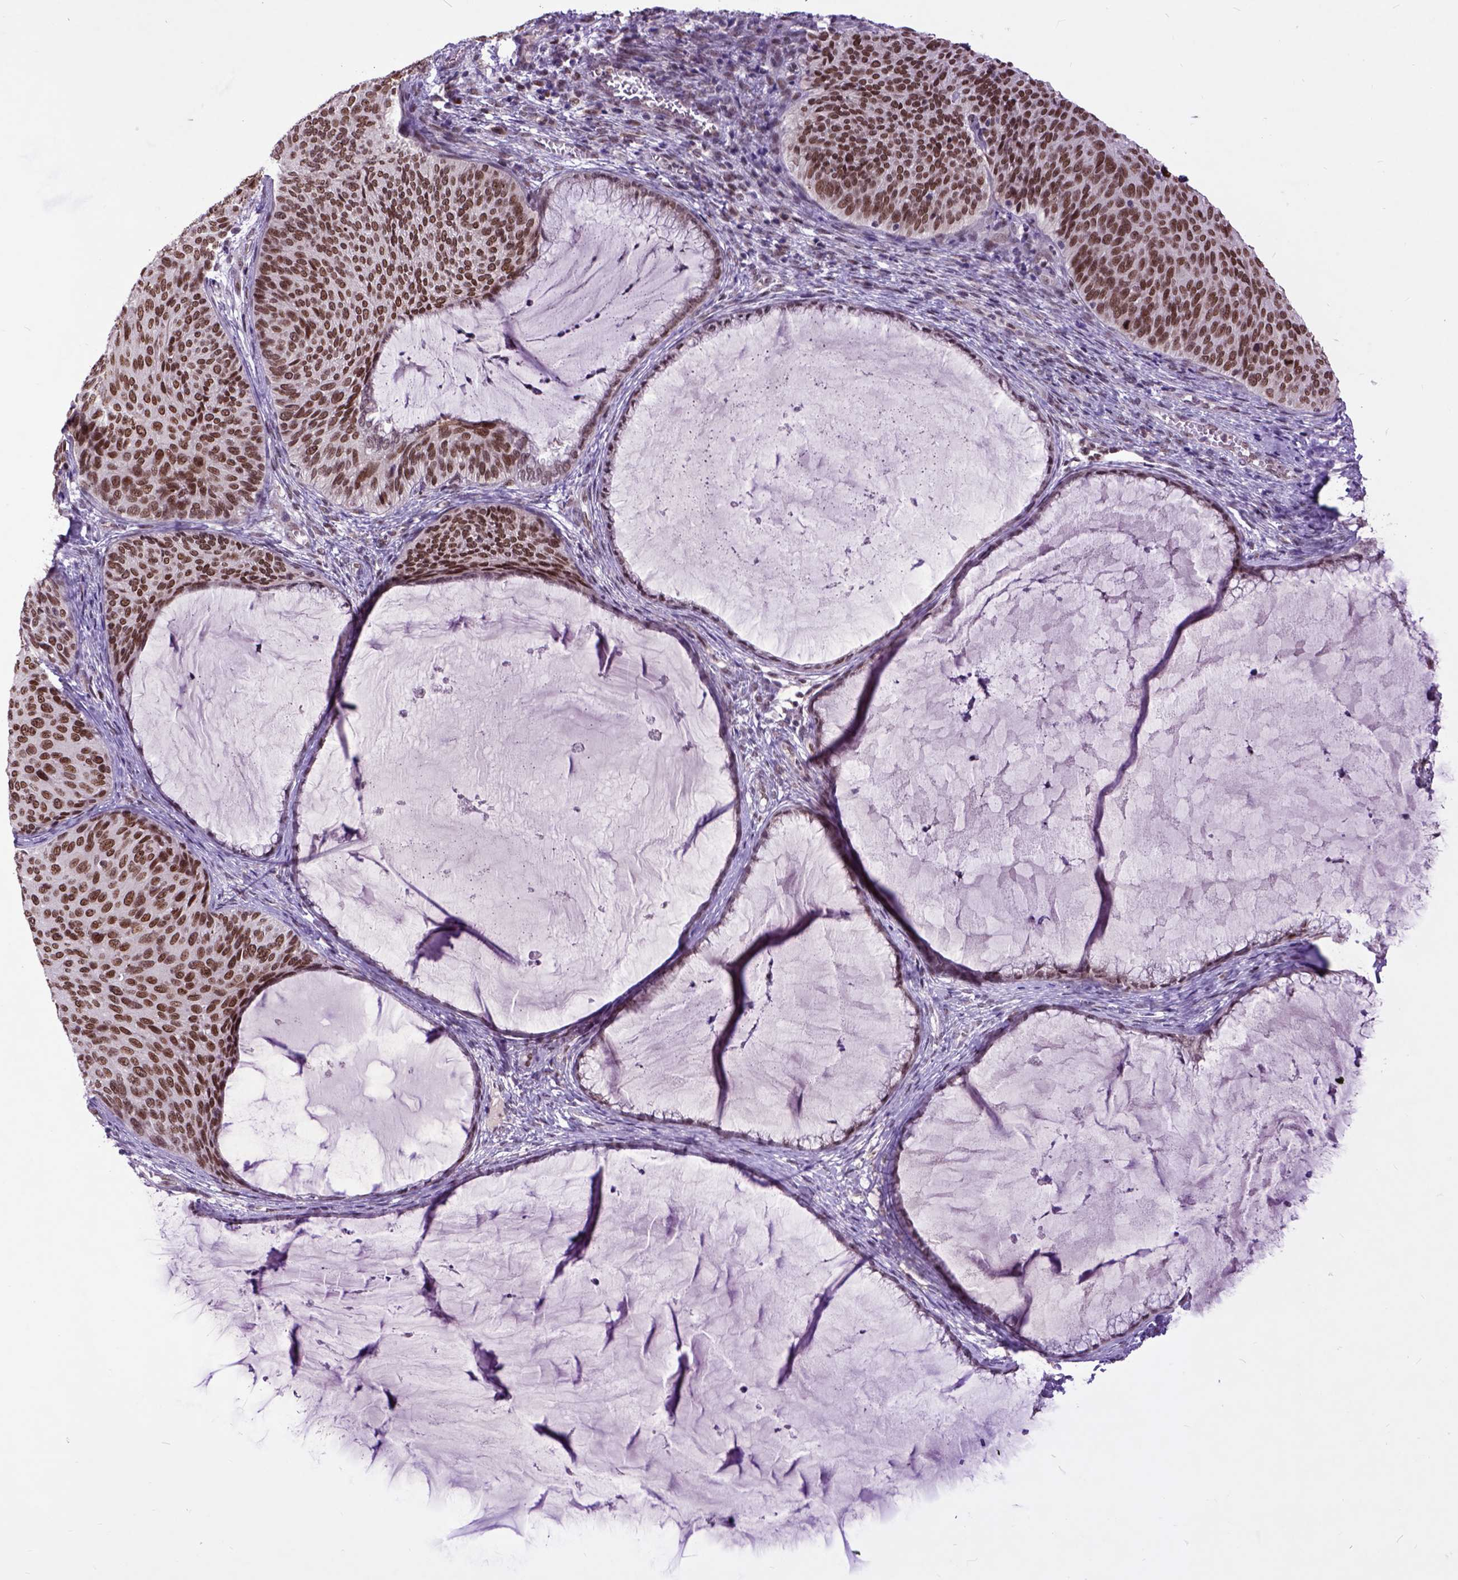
{"staining": {"intensity": "moderate", "quantity": ">75%", "location": "nuclear"}, "tissue": "cervical cancer", "cell_type": "Tumor cells", "image_type": "cancer", "snomed": [{"axis": "morphology", "description": "Squamous cell carcinoma, NOS"}, {"axis": "topography", "description": "Cervix"}], "caption": "Cervical cancer stained with DAB (3,3'-diaminobenzidine) immunohistochemistry exhibits medium levels of moderate nuclear expression in about >75% of tumor cells.", "gene": "RCC2", "patient": {"sex": "female", "age": 36}}